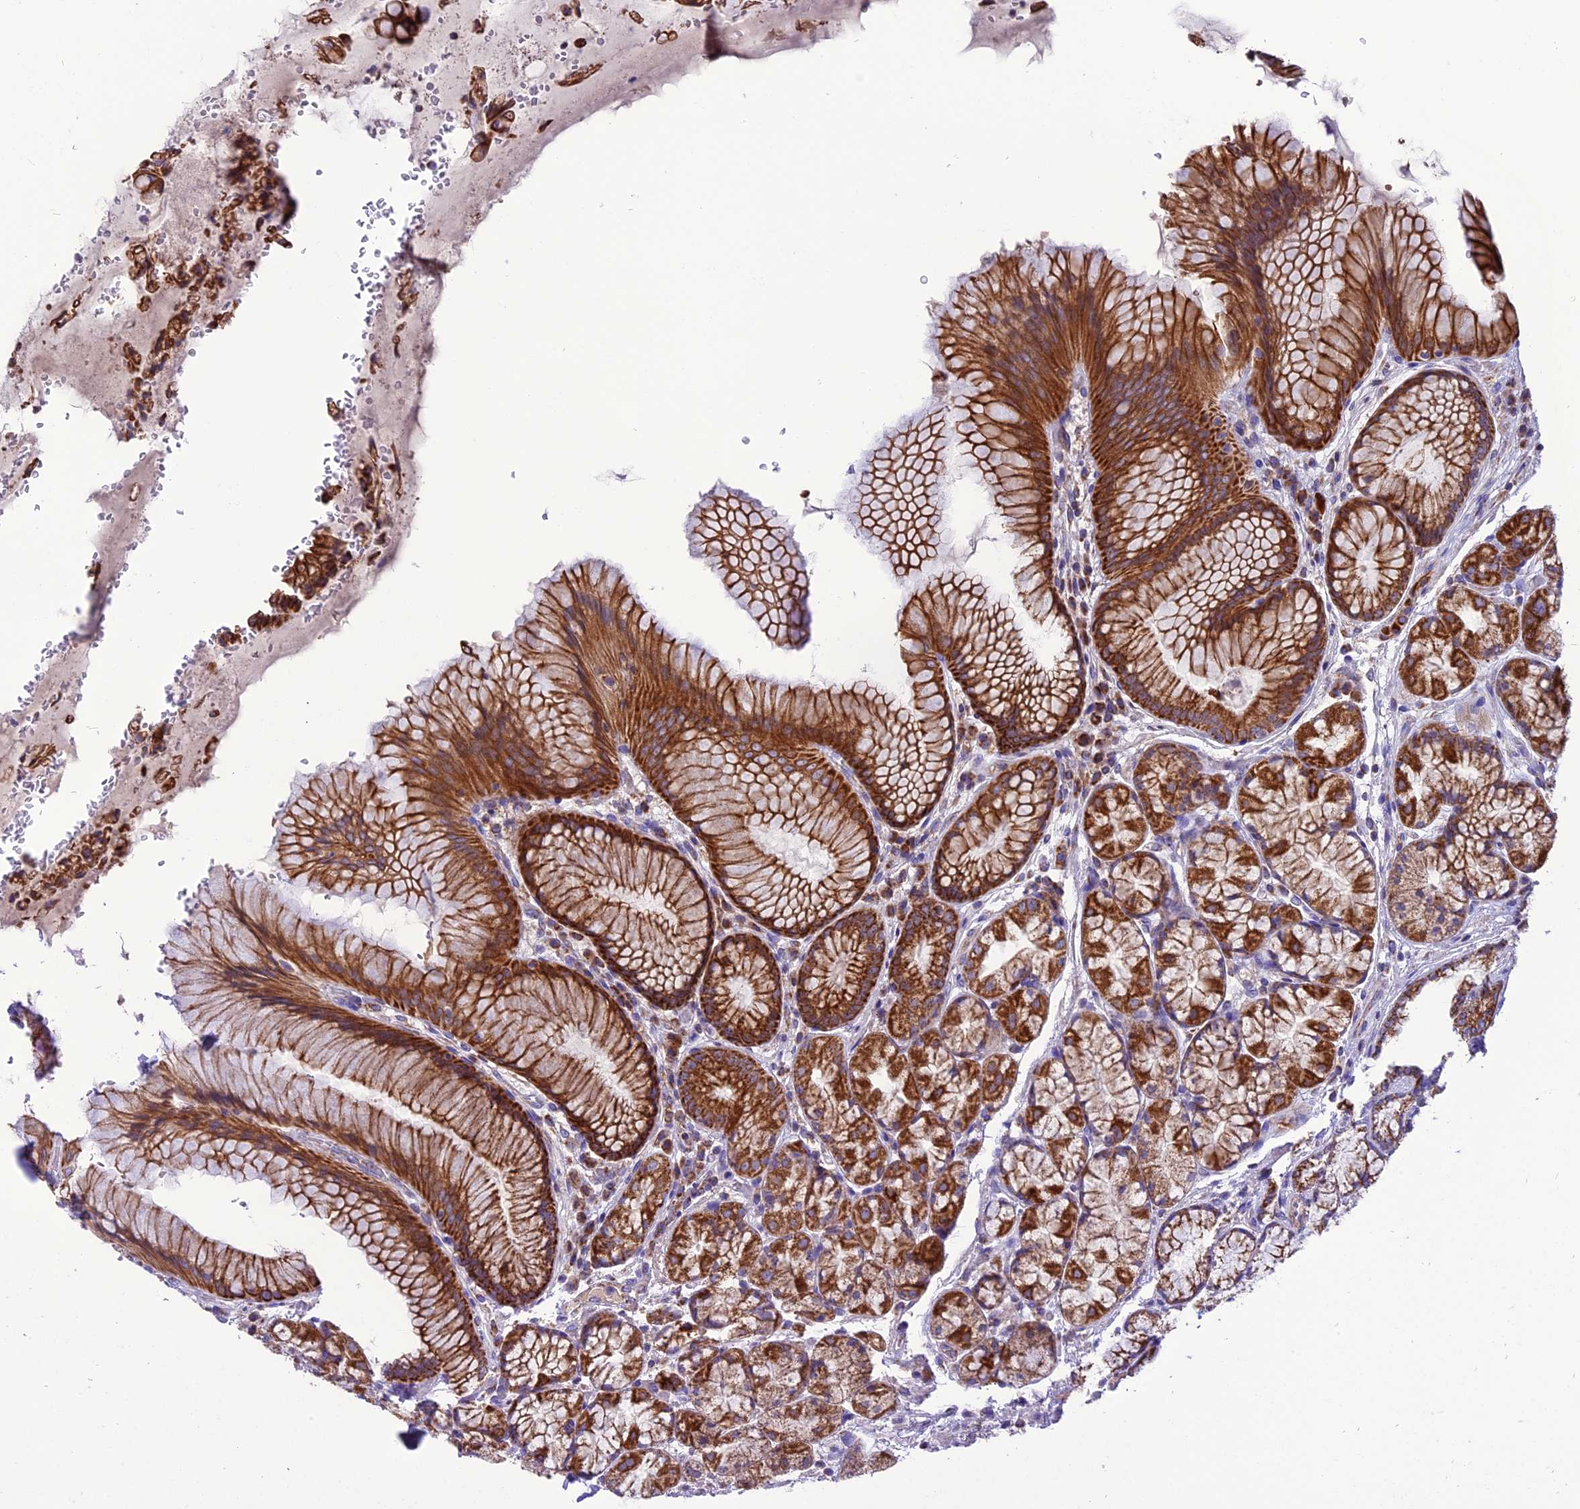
{"staining": {"intensity": "strong", "quantity": ">75%", "location": "cytoplasmic/membranous"}, "tissue": "stomach", "cell_type": "Glandular cells", "image_type": "normal", "snomed": [{"axis": "morphology", "description": "Normal tissue, NOS"}, {"axis": "topography", "description": "Stomach"}], "caption": "IHC histopathology image of benign stomach: stomach stained using immunohistochemistry displays high levels of strong protein expression localized specifically in the cytoplasmic/membranous of glandular cells, appearing as a cytoplasmic/membranous brown color.", "gene": "MRPS34", "patient": {"sex": "male", "age": 63}}